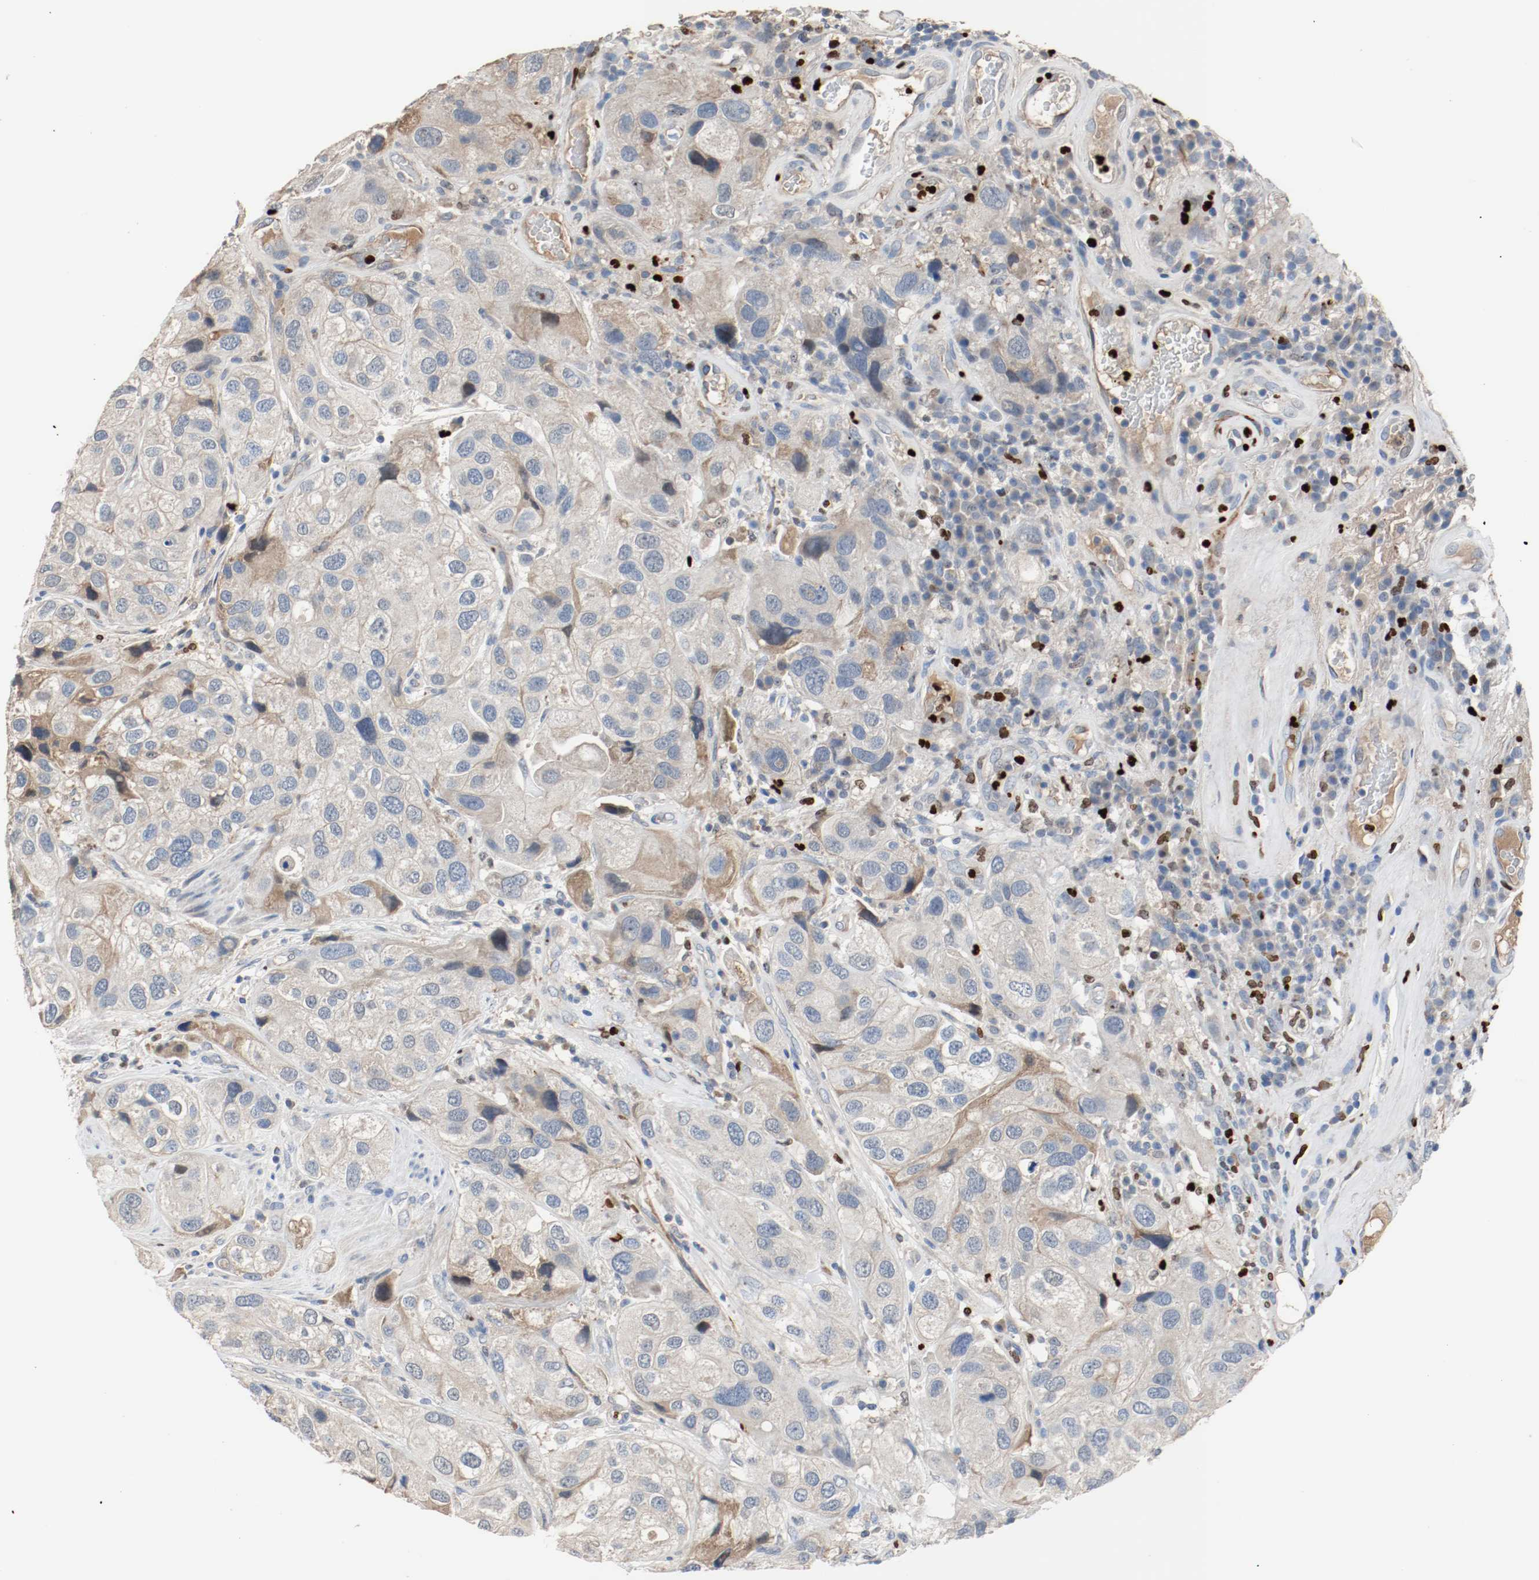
{"staining": {"intensity": "moderate", "quantity": "<25%", "location": "cytoplasmic/membranous"}, "tissue": "urothelial cancer", "cell_type": "Tumor cells", "image_type": "cancer", "snomed": [{"axis": "morphology", "description": "Urothelial carcinoma, High grade"}, {"axis": "topography", "description": "Urinary bladder"}], "caption": "Immunohistochemical staining of human urothelial cancer reveals moderate cytoplasmic/membranous protein staining in about <25% of tumor cells.", "gene": "BLK", "patient": {"sex": "female", "age": 64}}